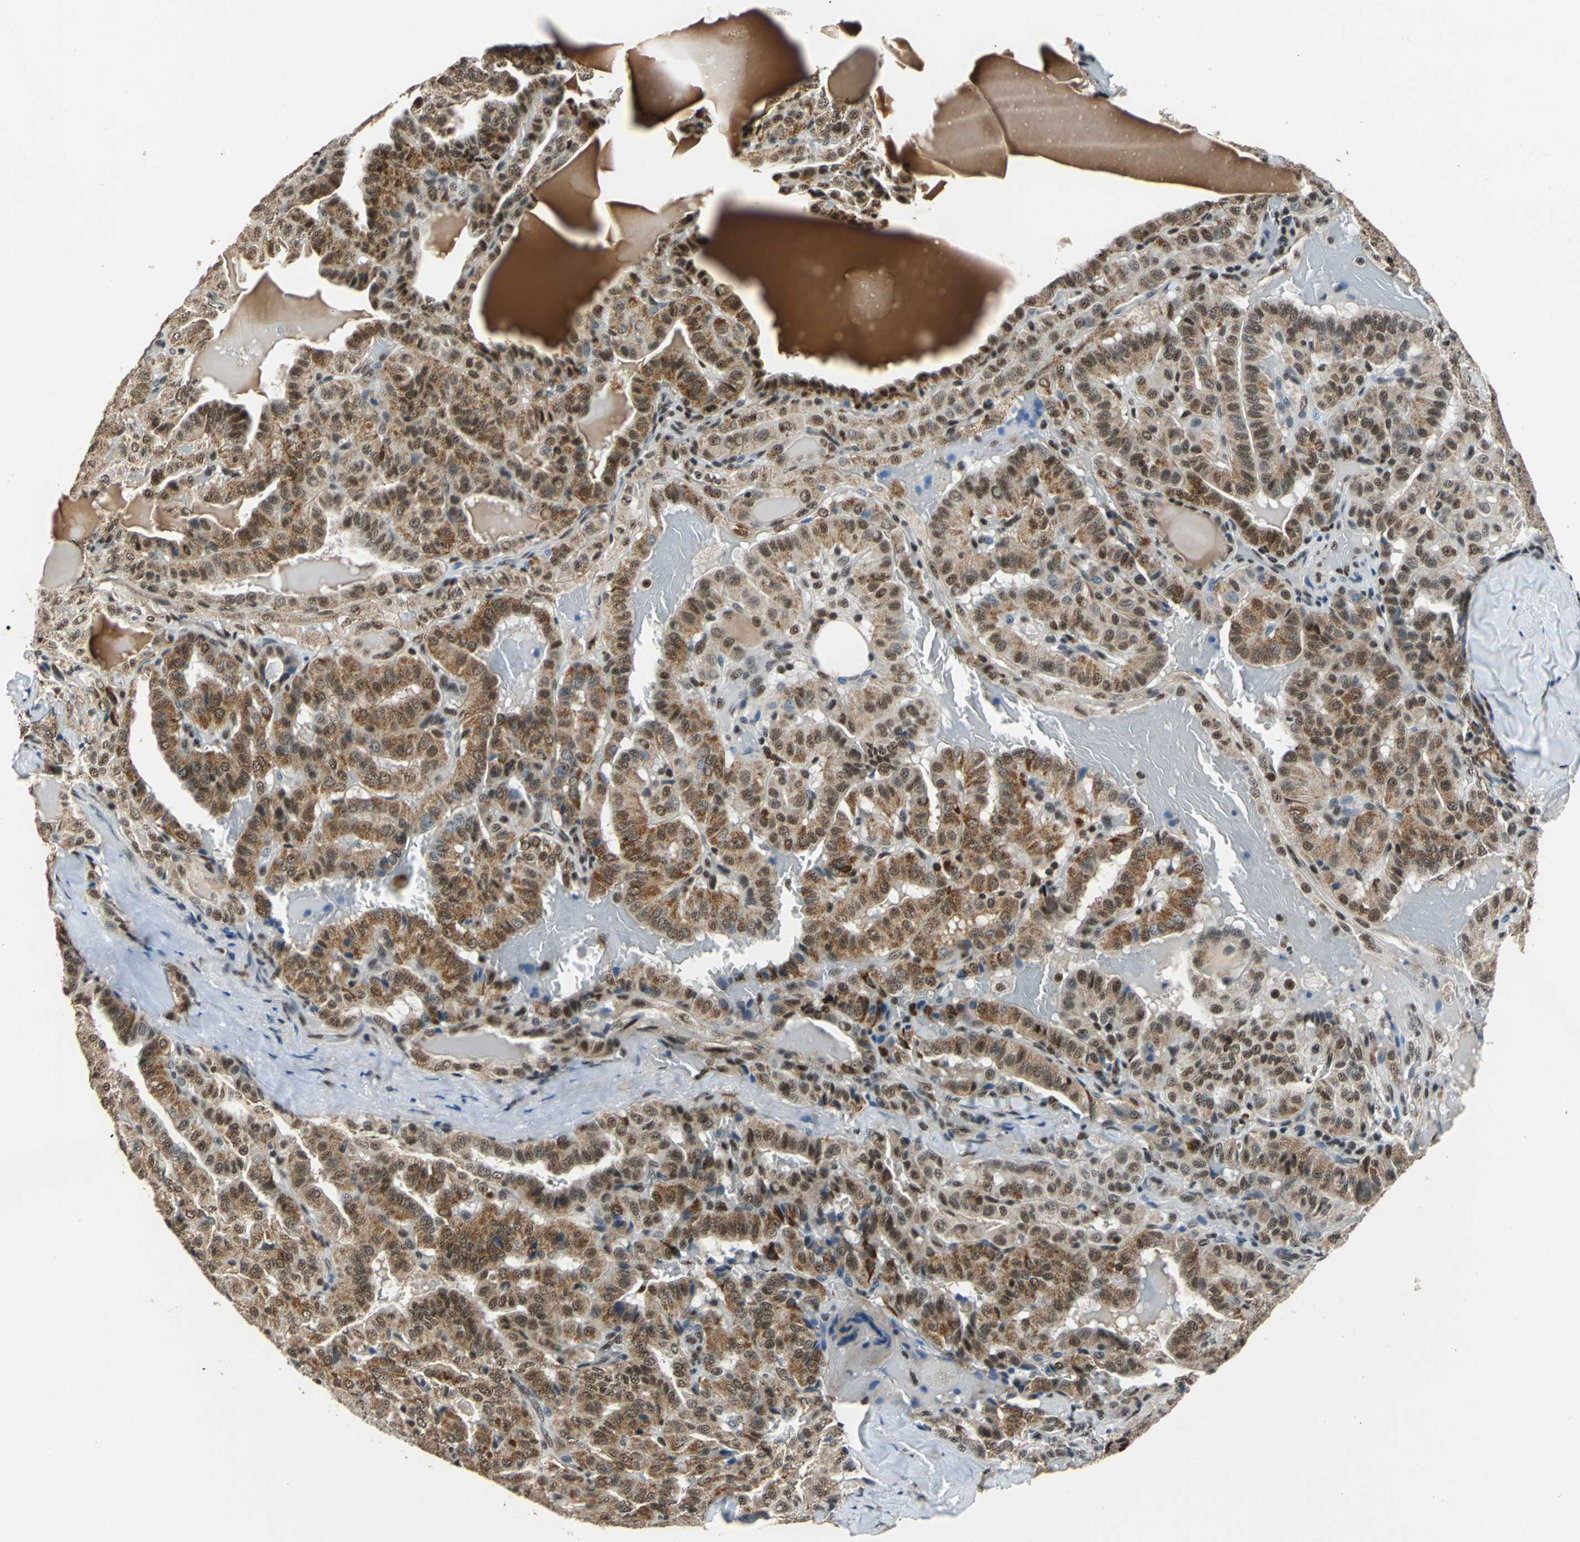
{"staining": {"intensity": "strong", "quantity": ">75%", "location": "cytoplasmic/membranous,nuclear"}, "tissue": "thyroid cancer", "cell_type": "Tumor cells", "image_type": "cancer", "snomed": [{"axis": "morphology", "description": "Papillary adenocarcinoma, NOS"}, {"axis": "topography", "description": "Thyroid gland"}], "caption": "Tumor cells demonstrate strong cytoplasmic/membranous and nuclear positivity in approximately >75% of cells in papillary adenocarcinoma (thyroid).", "gene": "BCLAF1", "patient": {"sex": "male", "age": 77}}